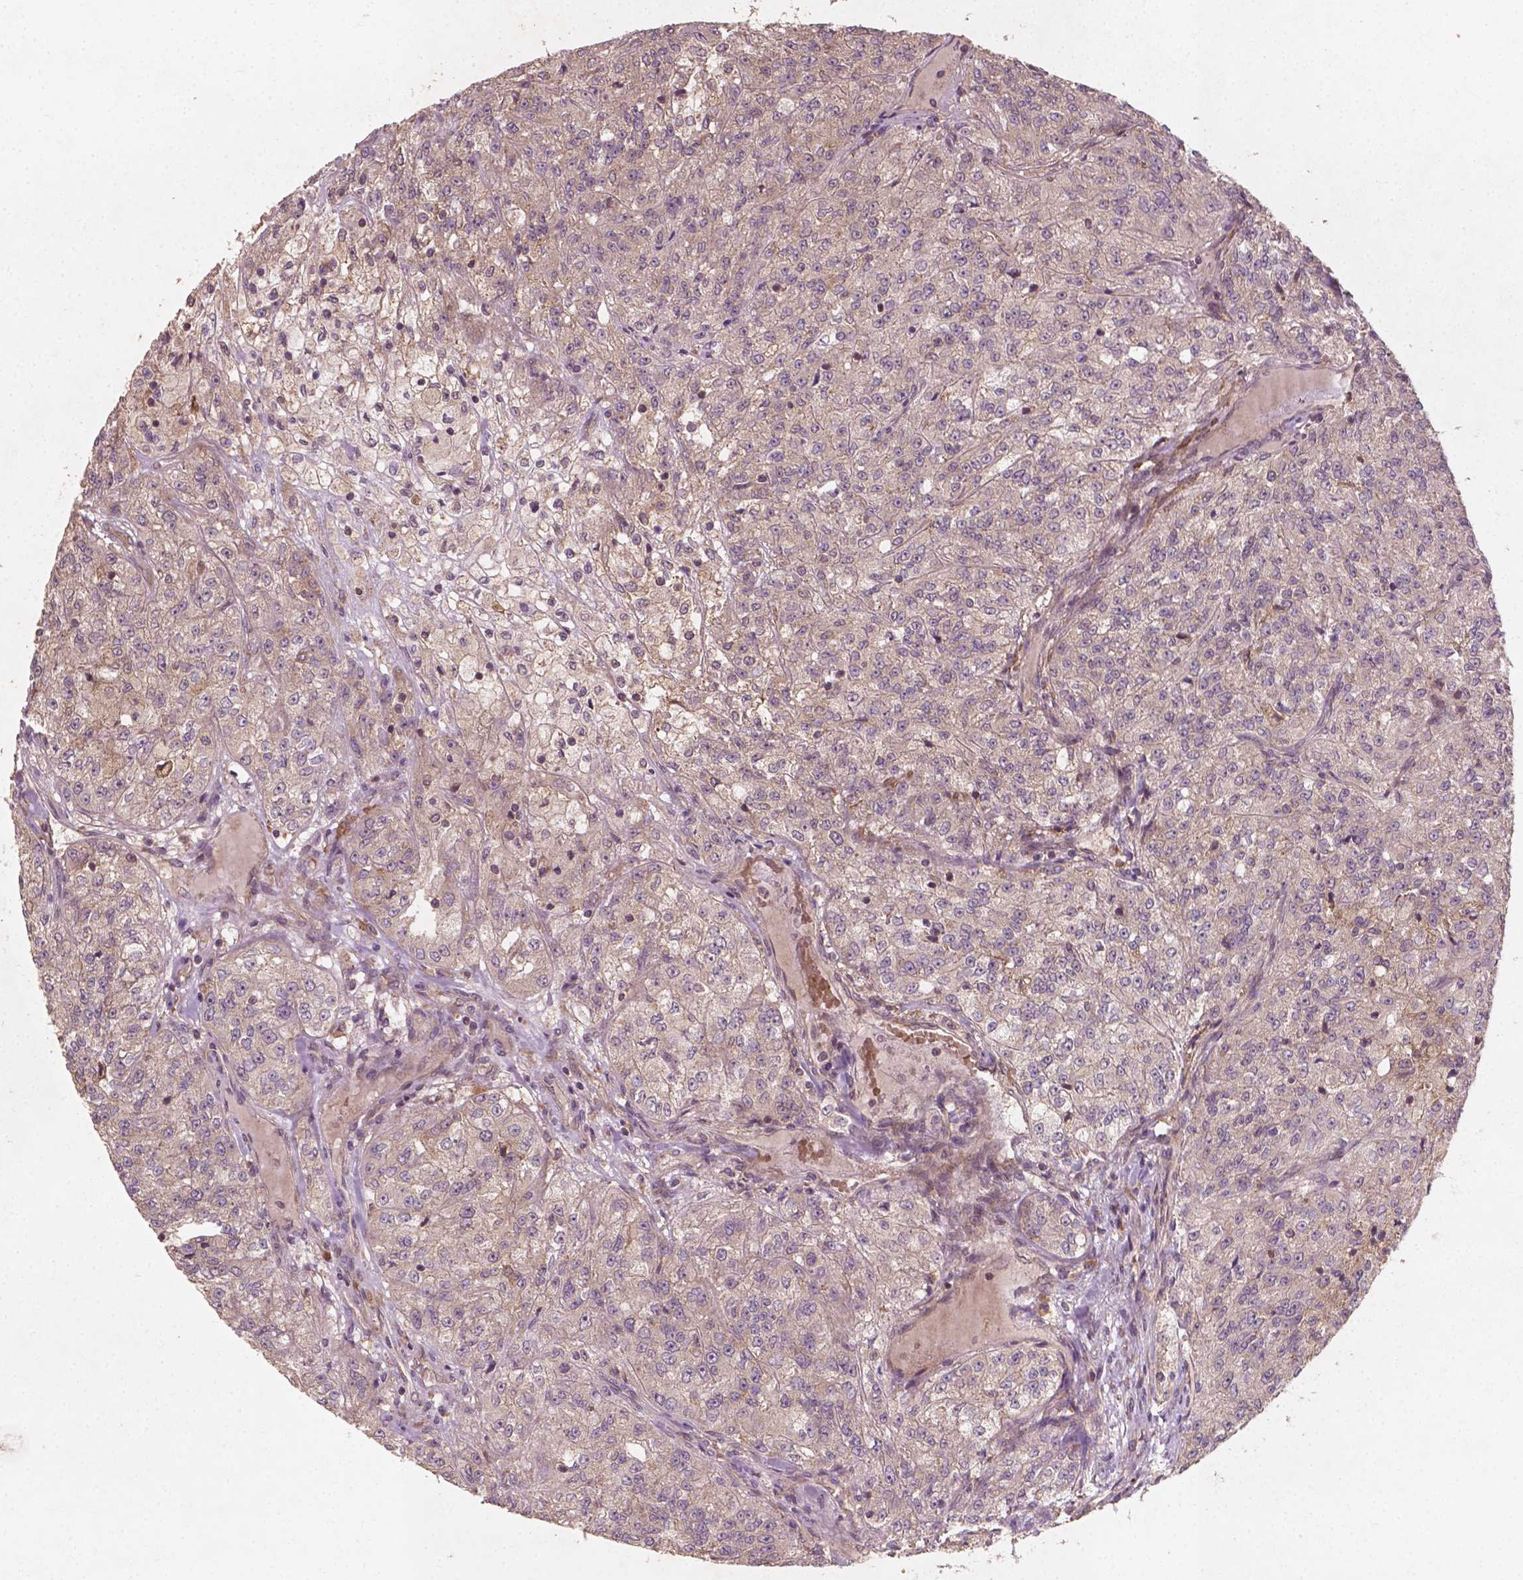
{"staining": {"intensity": "weak", "quantity": "<25%", "location": "cytoplasmic/membranous"}, "tissue": "renal cancer", "cell_type": "Tumor cells", "image_type": "cancer", "snomed": [{"axis": "morphology", "description": "Adenocarcinoma, NOS"}, {"axis": "topography", "description": "Kidney"}], "caption": "Immunohistochemistry (IHC) image of neoplastic tissue: renal adenocarcinoma stained with DAB exhibits no significant protein positivity in tumor cells.", "gene": "CYFIP2", "patient": {"sex": "female", "age": 63}}